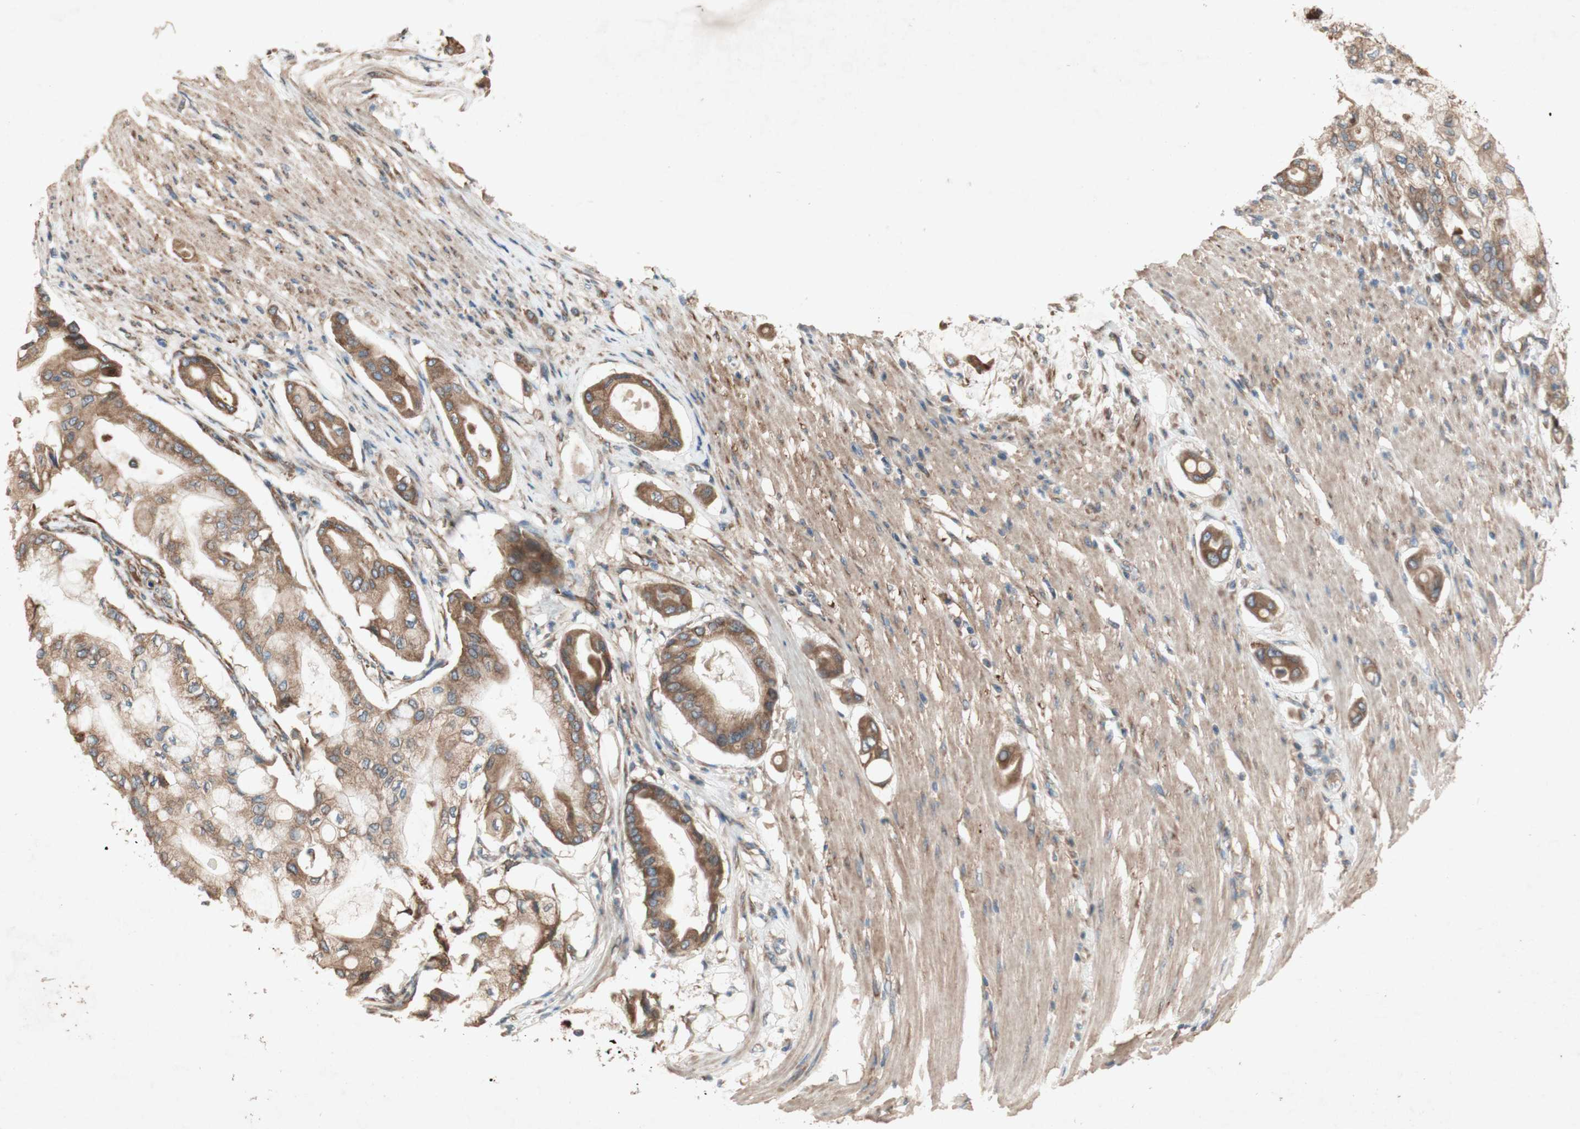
{"staining": {"intensity": "moderate", "quantity": ">75%", "location": "cytoplasmic/membranous"}, "tissue": "pancreatic cancer", "cell_type": "Tumor cells", "image_type": "cancer", "snomed": [{"axis": "morphology", "description": "Adenocarcinoma, NOS"}, {"axis": "morphology", "description": "Adenocarcinoma, metastatic, NOS"}, {"axis": "topography", "description": "Lymph node"}, {"axis": "topography", "description": "Pancreas"}, {"axis": "topography", "description": "Duodenum"}], "caption": "Immunohistochemistry micrograph of neoplastic tissue: human pancreatic cancer stained using IHC demonstrates medium levels of moderate protein expression localized specifically in the cytoplasmic/membranous of tumor cells, appearing as a cytoplasmic/membranous brown color.", "gene": "SOCS2", "patient": {"sex": "female", "age": 64}}